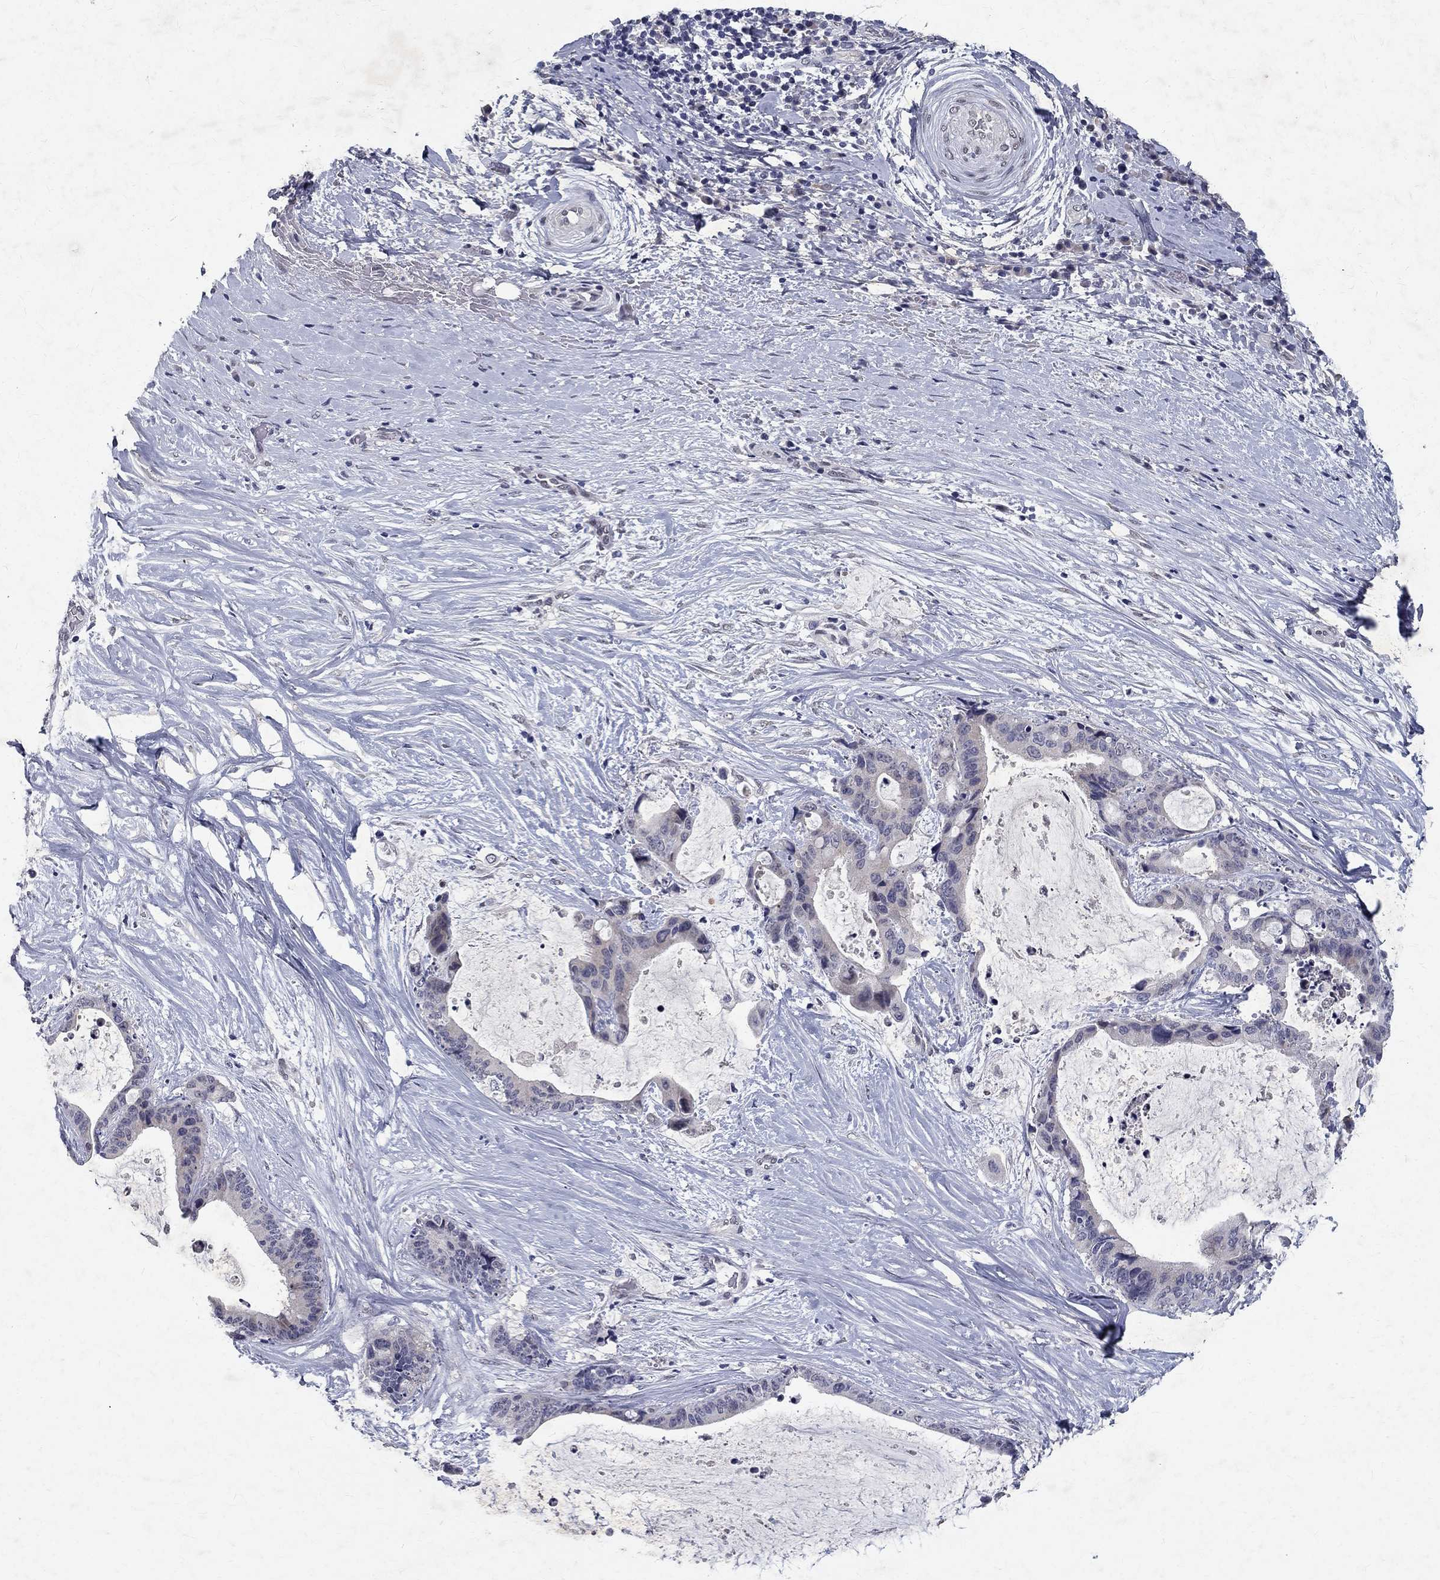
{"staining": {"intensity": "negative", "quantity": "none", "location": "none"}, "tissue": "liver cancer", "cell_type": "Tumor cells", "image_type": "cancer", "snomed": [{"axis": "morphology", "description": "Cholangiocarcinoma"}, {"axis": "topography", "description": "Liver"}], "caption": "DAB immunohistochemical staining of human cholangiocarcinoma (liver) reveals no significant positivity in tumor cells.", "gene": "RBFOX1", "patient": {"sex": "female", "age": 73}}